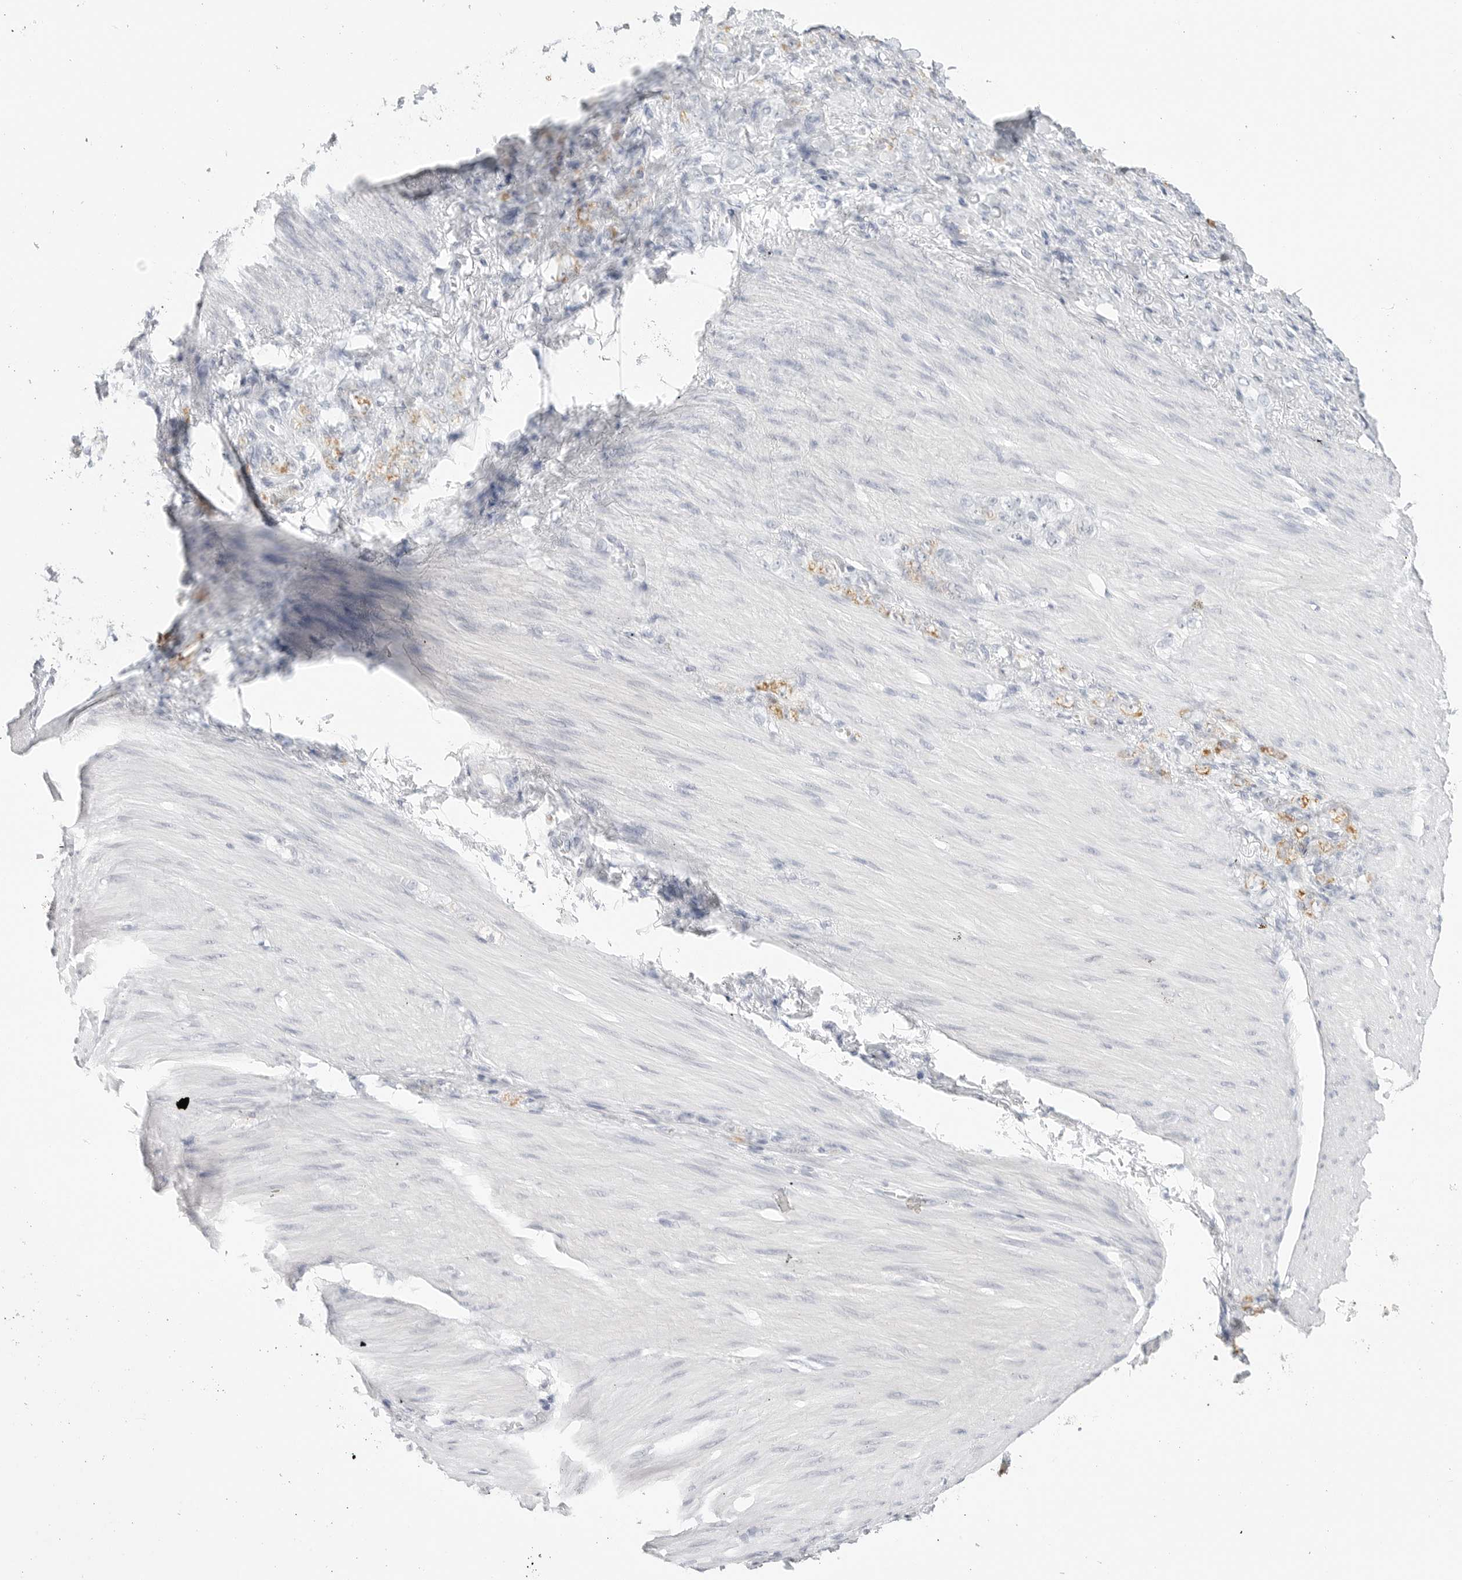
{"staining": {"intensity": "moderate", "quantity": "25%-75%", "location": "cytoplasmic/membranous"}, "tissue": "stomach cancer", "cell_type": "Tumor cells", "image_type": "cancer", "snomed": [{"axis": "morphology", "description": "Normal tissue, NOS"}, {"axis": "morphology", "description": "Adenocarcinoma, NOS"}, {"axis": "topography", "description": "Stomach"}], "caption": "Immunohistochemistry (IHC) photomicrograph of human stomach adenocarcinoma stained for a protein (brown), which shows medium levels of moderate cytoplasmic/membranous expression in approximately 25%-75% of tumor cells.", "gene": "HMGCS2", "patient": {"sex": "male", "age": 82}}